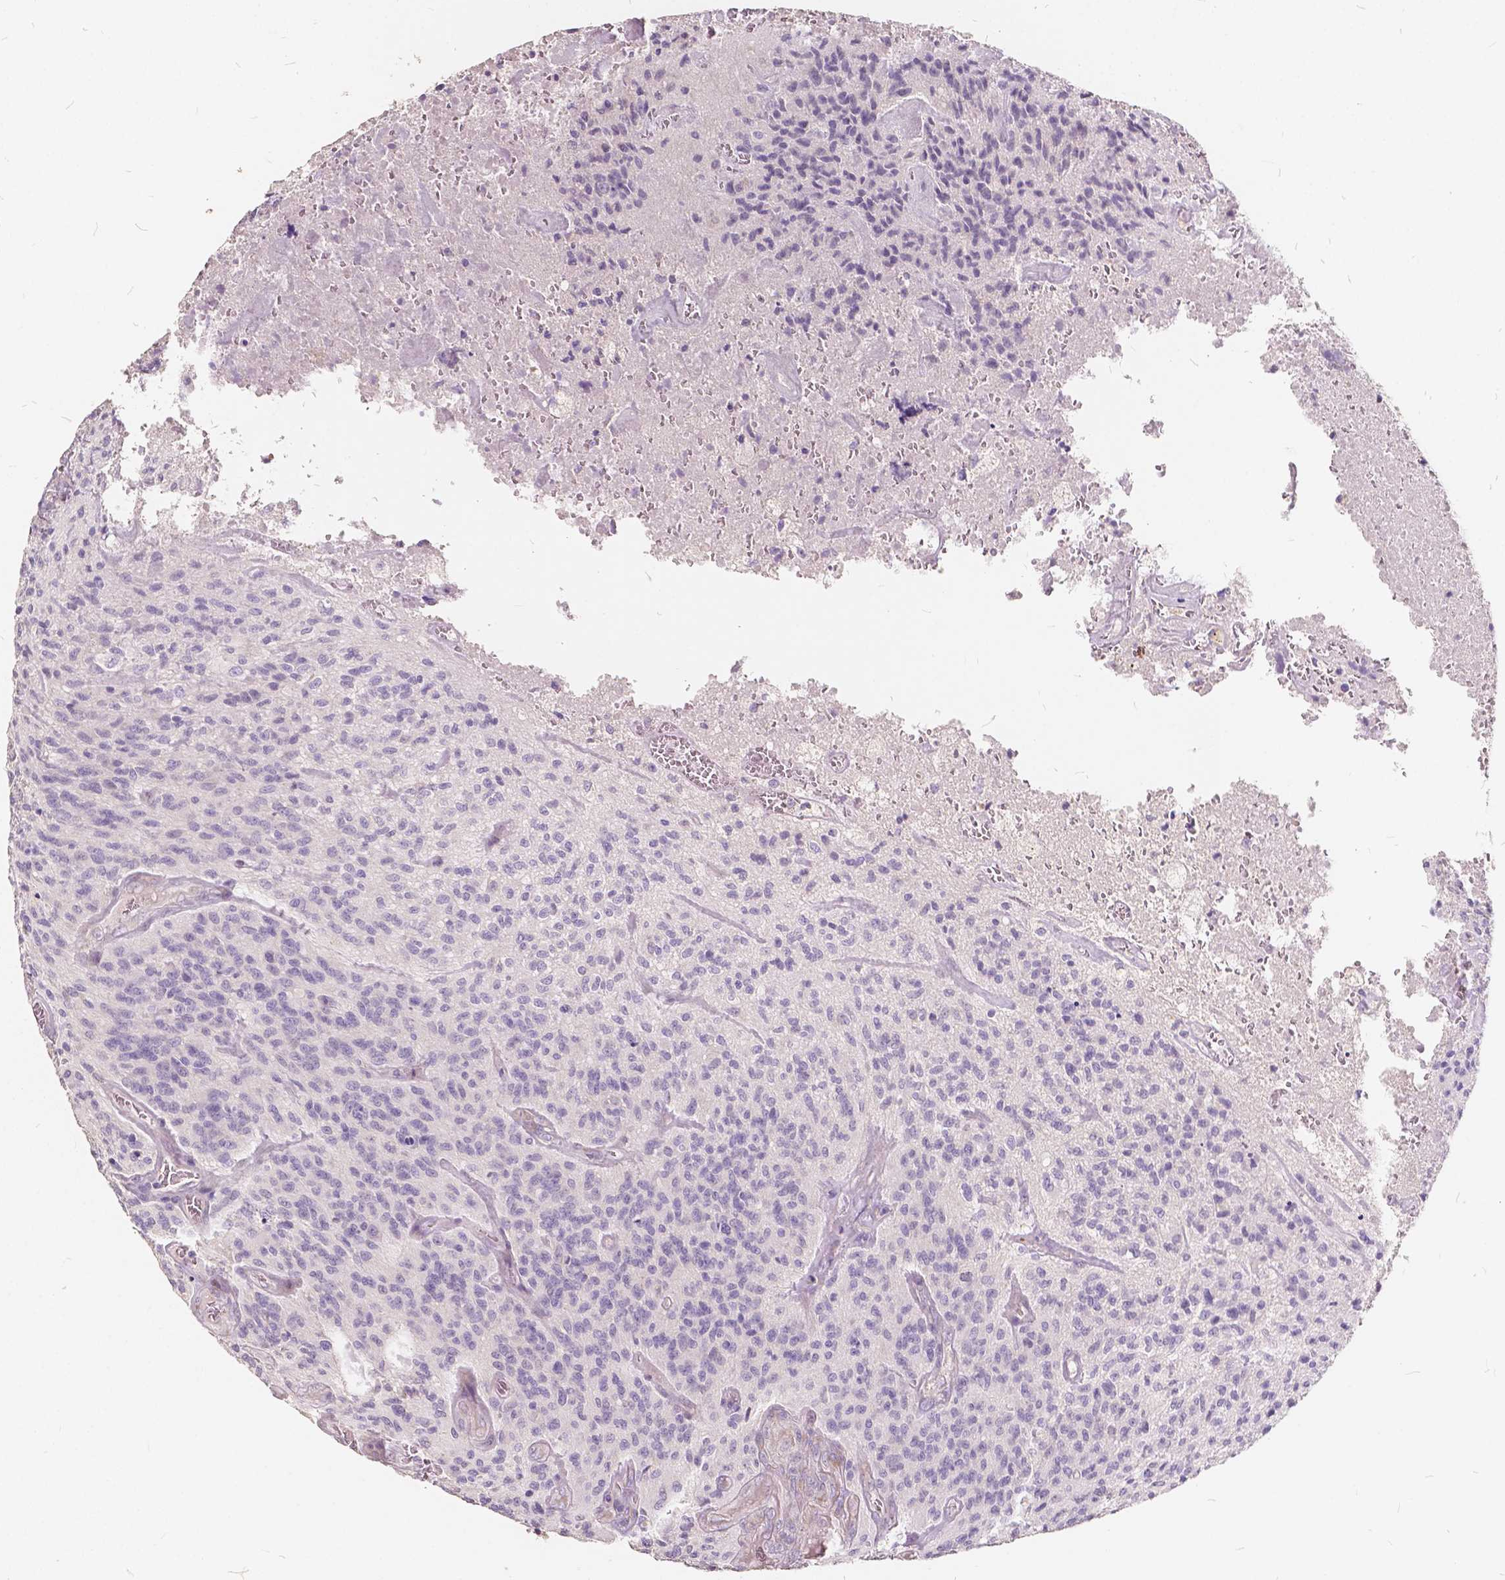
{"staining": {"intensity": "negative", "quantity": "none", "location": "none"}, "tissue": "glioma", "cell_type": "Tumor cells", "image_type": "cancer", "snomed": [{"axis": "morphology", "description": "Glioma, malignant, High grade"}, {"axis": "topography", "description": "Brain"}], "caption": "High magnification brightfield microscopy of malignant glioma (high-grade) stained with DAB (brown) and counterstained with hematoxylin (blue): tumor cells show no significant staining.", "gene": "SLC7A8", "patient": {"sex": "male", "age": 76}}